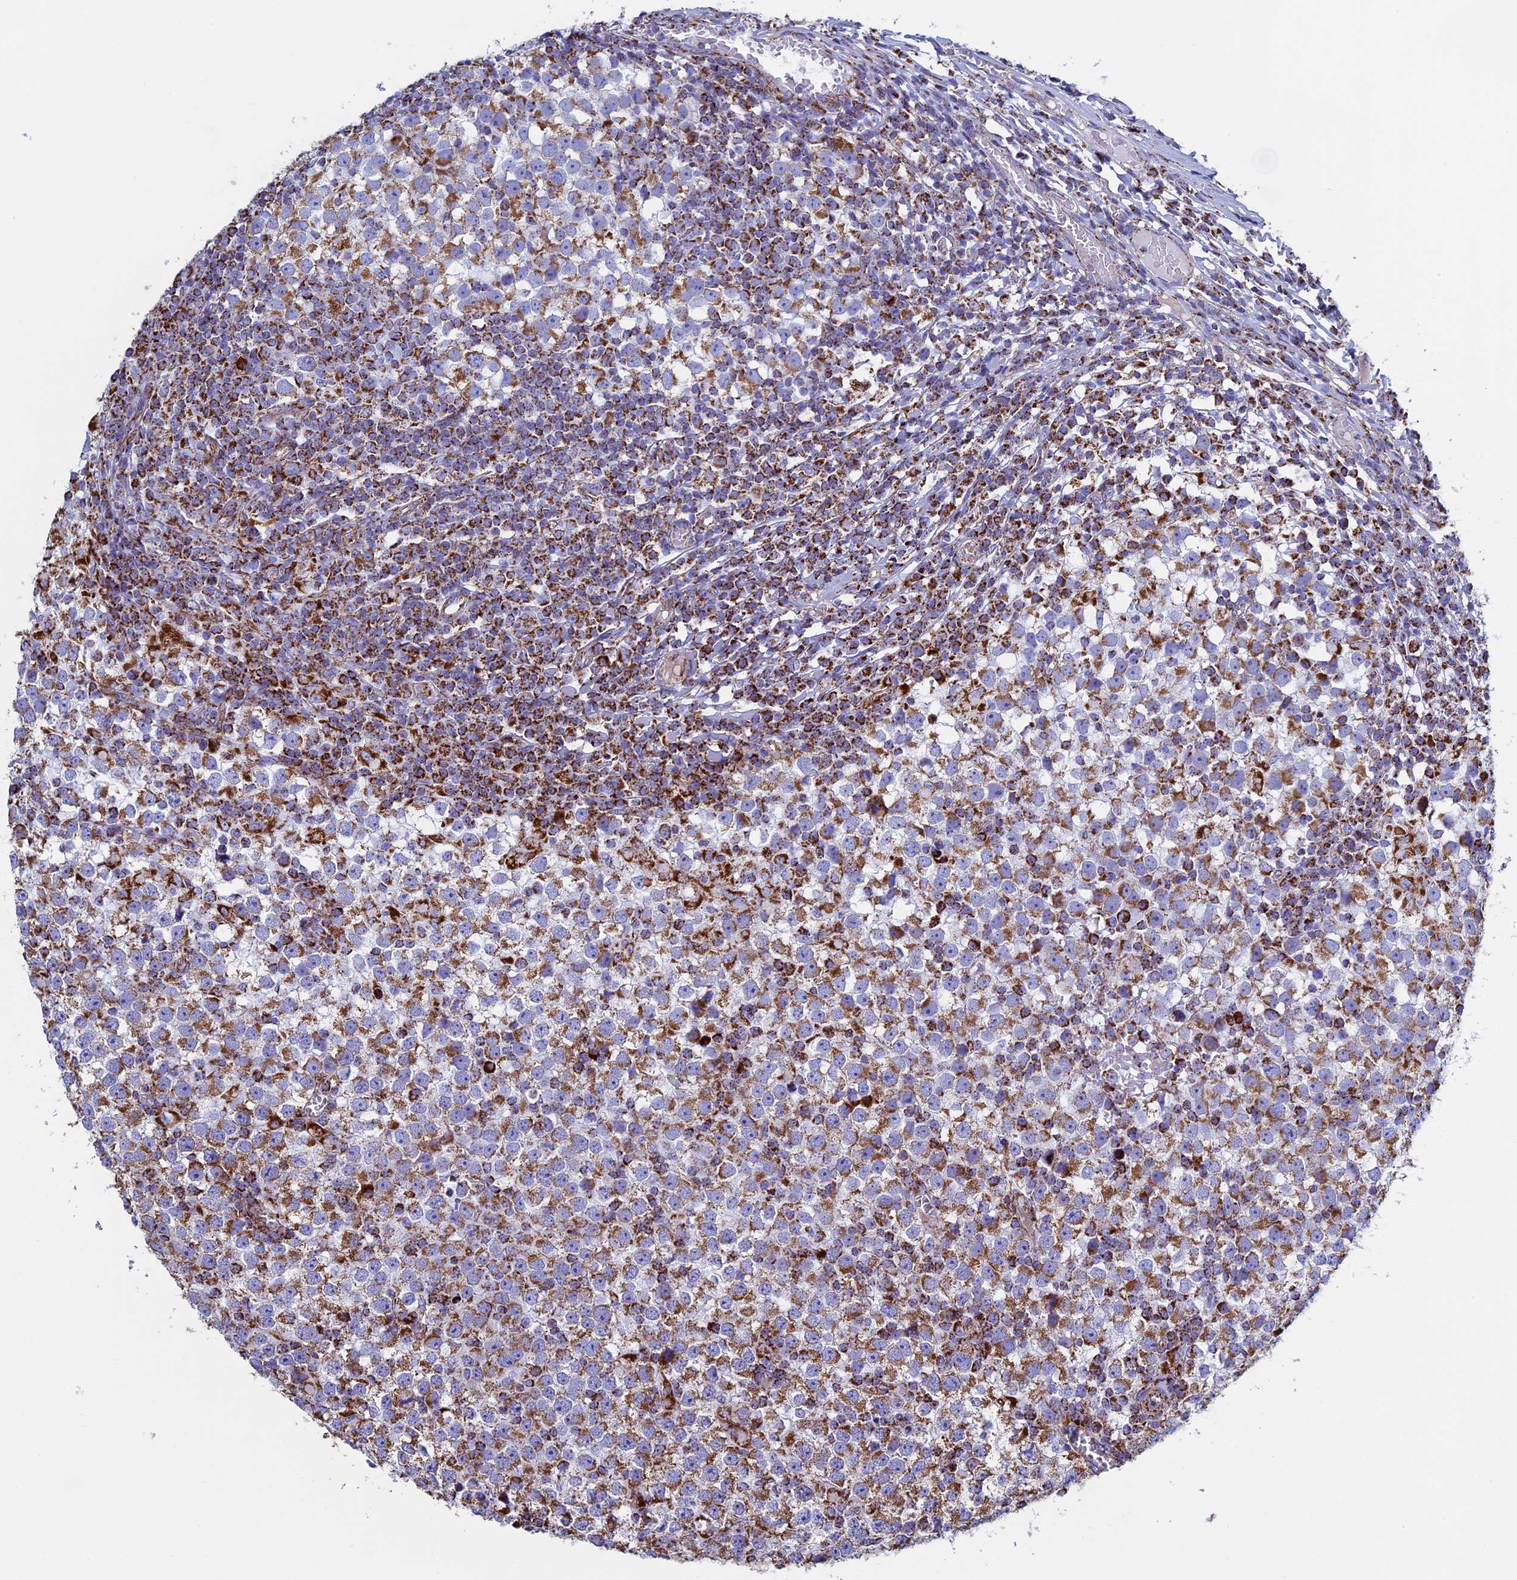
{"staining": {"intensity": "strong", "quantity": ">75%", "location": "cytoplasmic/membranous"}, "tissue": "testis cancer", "cell_type": "Tumor cells", "image_type": "cancer", "snomed": [{"axis": "morphology", "description": "Seminoma, NOS"}, {"axis": "topography", "description": "Testis"}], "caption": "A brown stain shows strong cytoplasmic/membranous staining of a protein in human testis seminoma tumor cells.", "gene": "UQCRFS1", "patient": {"sex": "male", "age": 65}}